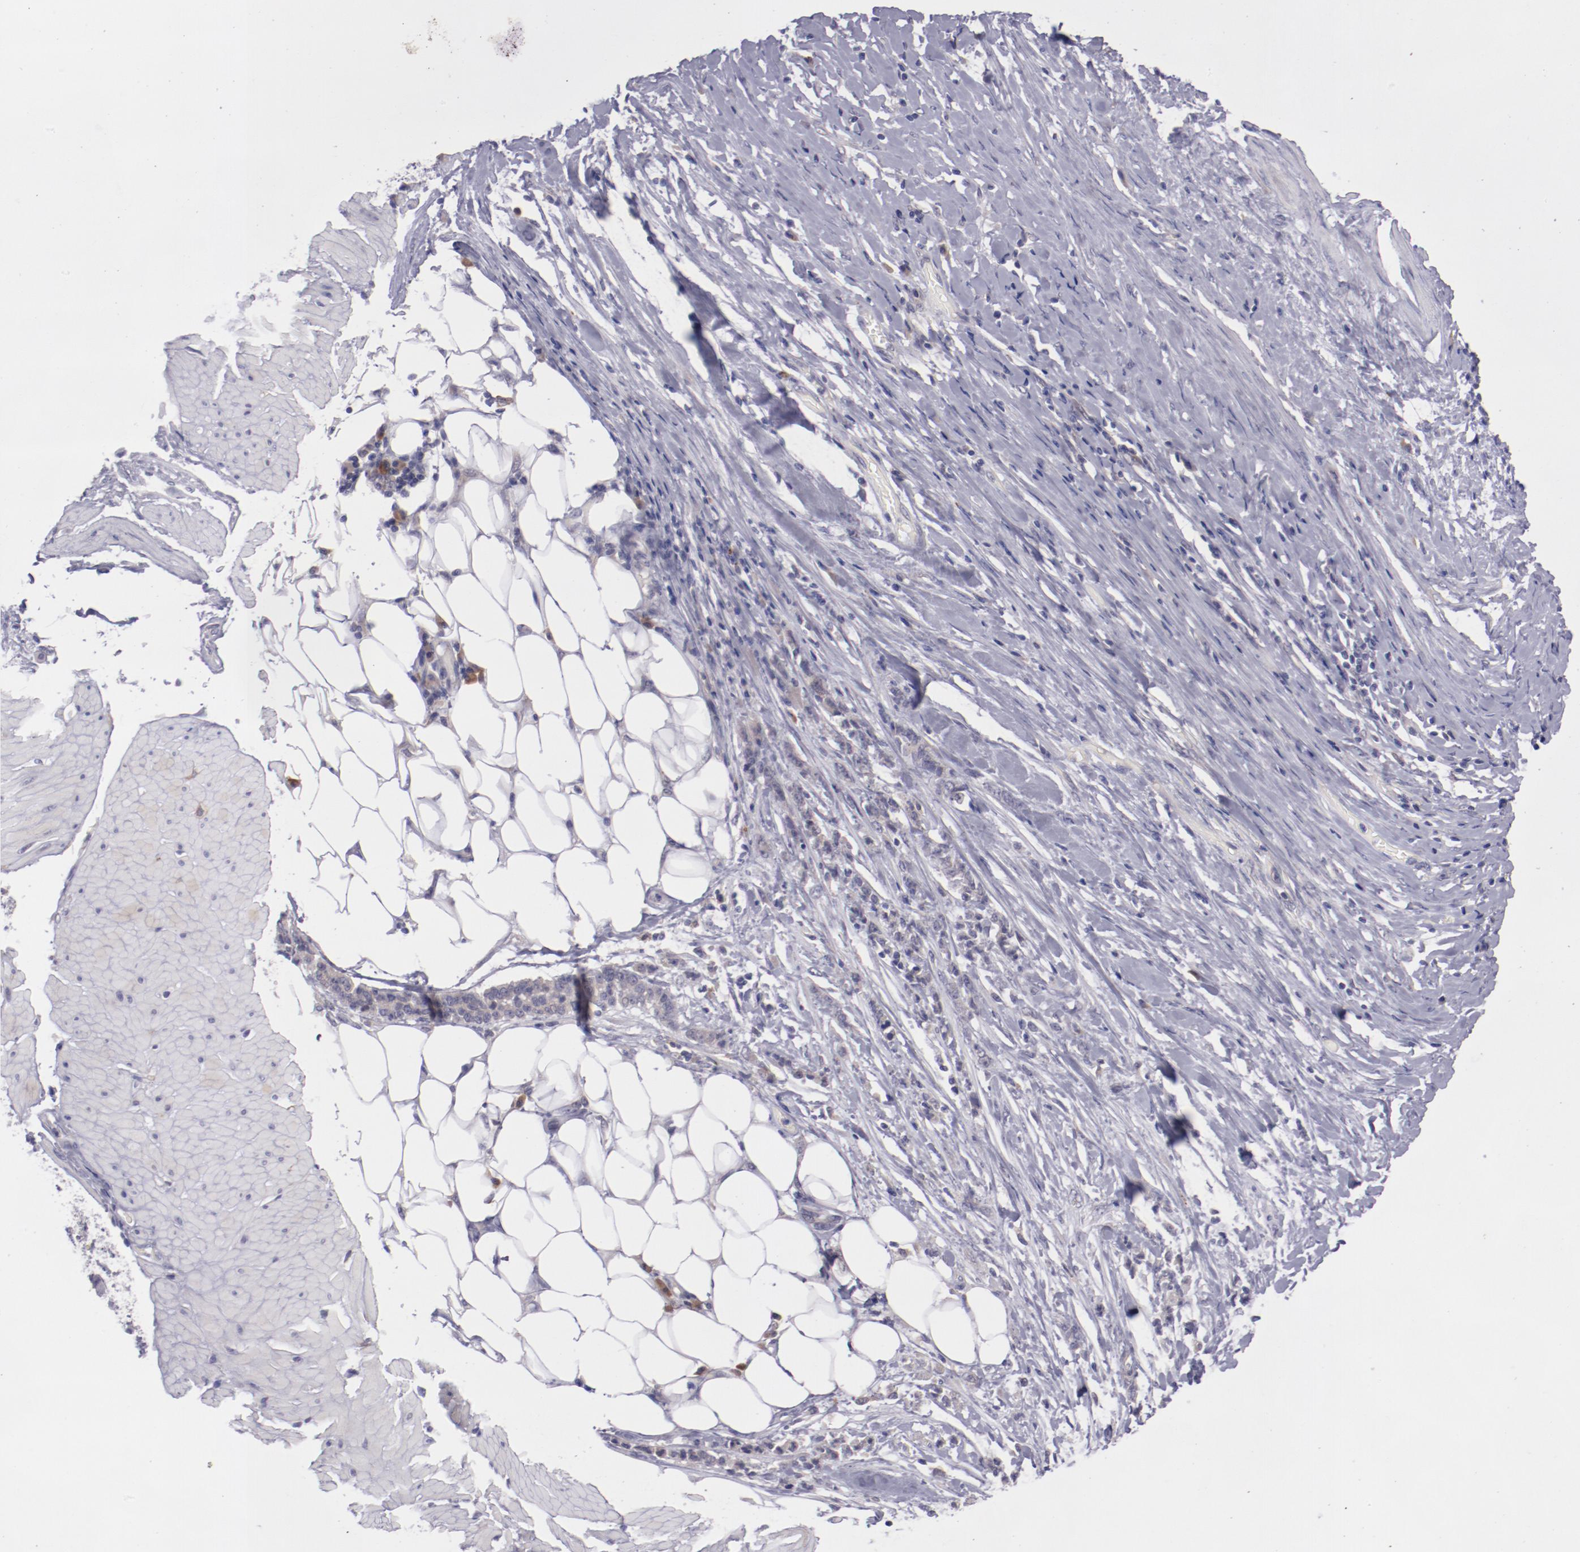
{"staining": {"intensity": "weak", "quantity": ">75%", "location": "cytoplasmic/membranous"}, "tissue": "stomach cancer", "cell_type": "Tumor cells", "image_type": "cancer", "snomed": [{"axis": "morphology", "description": "Adenocarcinoma, NOS"}, {"axis": "topography", "description": "Stomach, lower"}], "caption": "An image of human stomach adenocarcinoma stained for a protein shows weak cytoplasmic/membranous brown staining in tumor cells.", "gene": "TRAF3", "patient": {"sex": "male", "age": 88}}